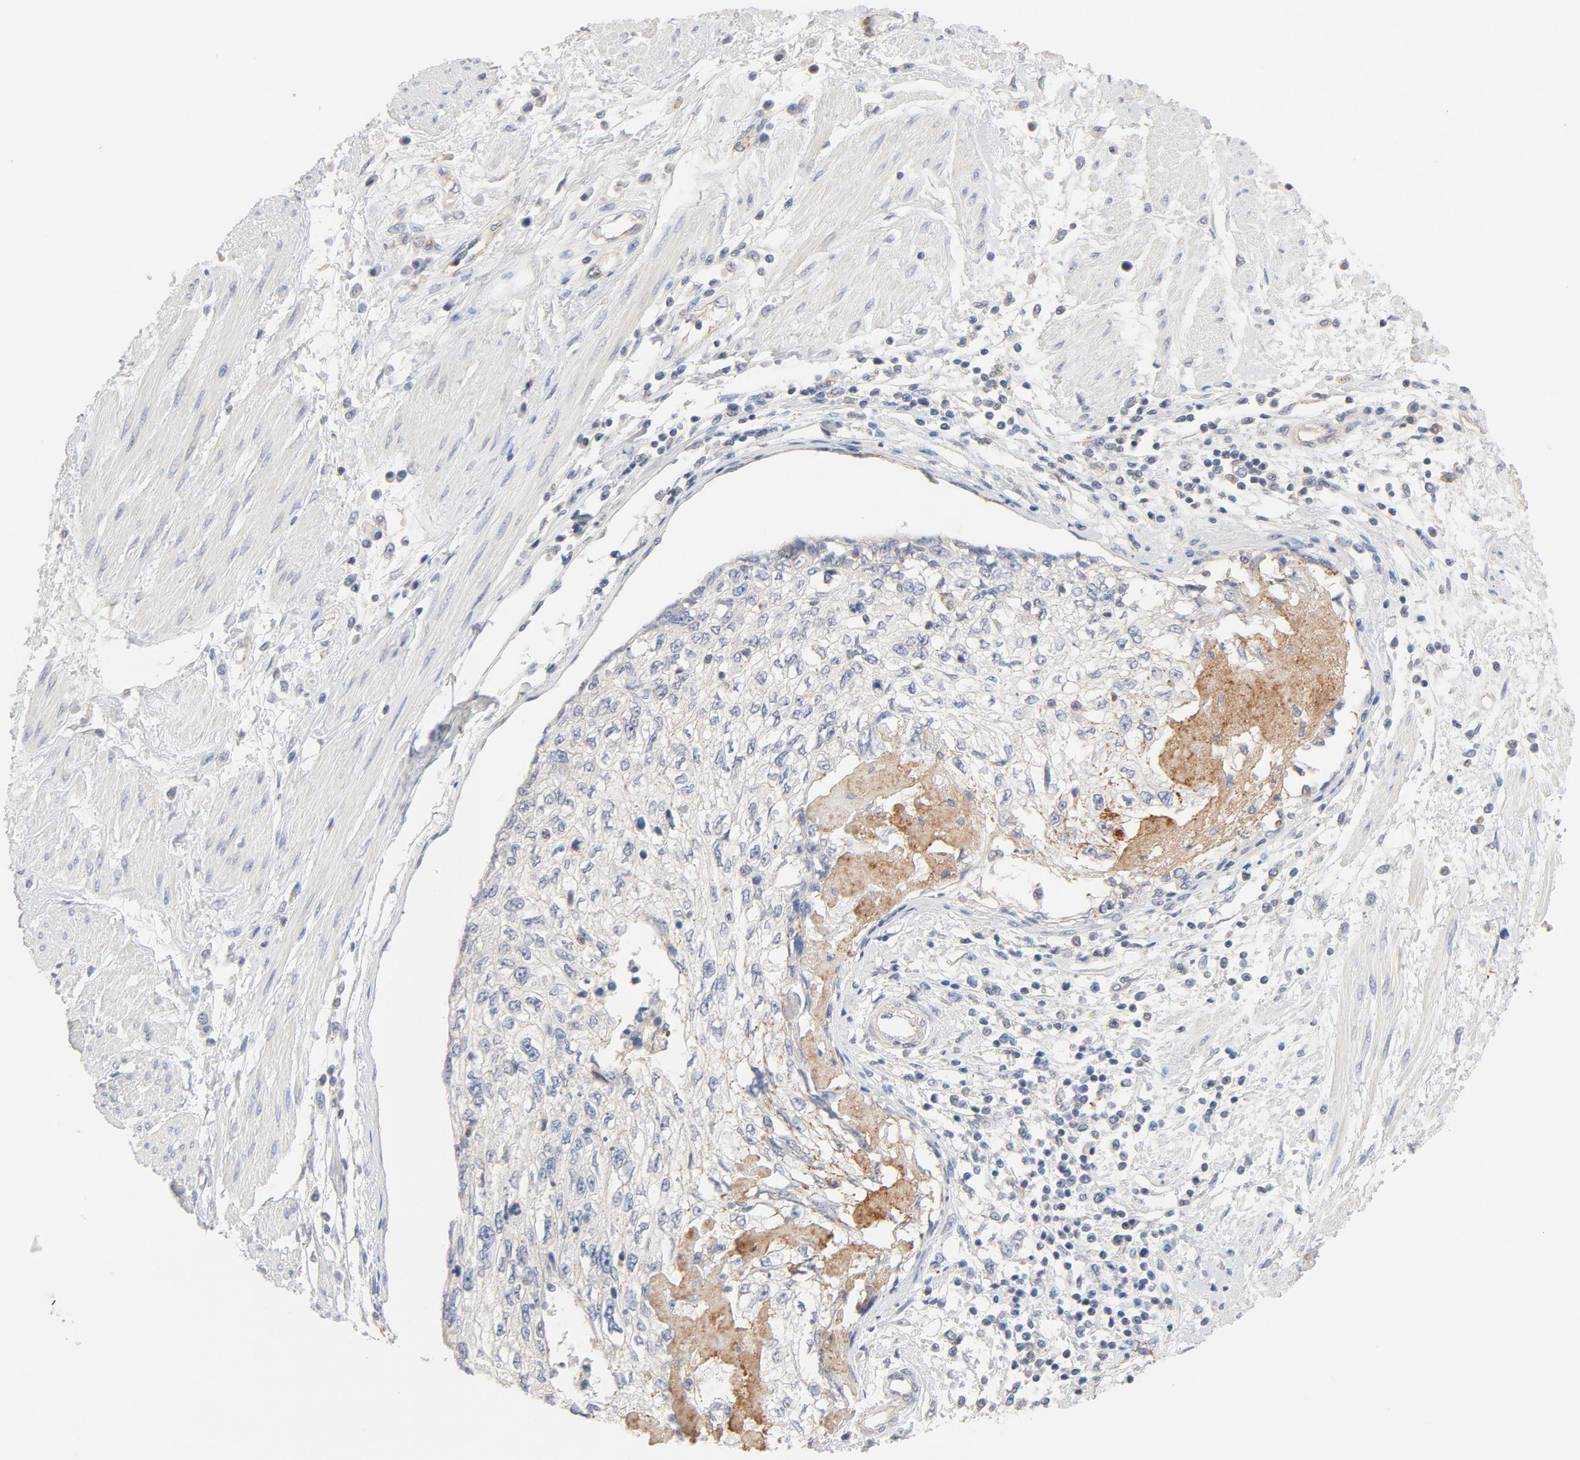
{"staining": {"intensity": "negative", "quantity": "none", "location": "none"}, "tissue": "cervical cancer", "cell_type": "Tumor cells", "image_type": "cancer", "snomed": [{"axis": "morphology", "description": "Squamous cell carcinoma, NOS"}, {"axis": "topography", "description": "Cervix"}], "caption": "IHC micrograph of human cervical cancer (squamous cell carcinoma) stained for a protein (brown), which shows no positivity in tumor cells.", "gene": "STRN3", "patient": {"sex": "female", "age": 57}}